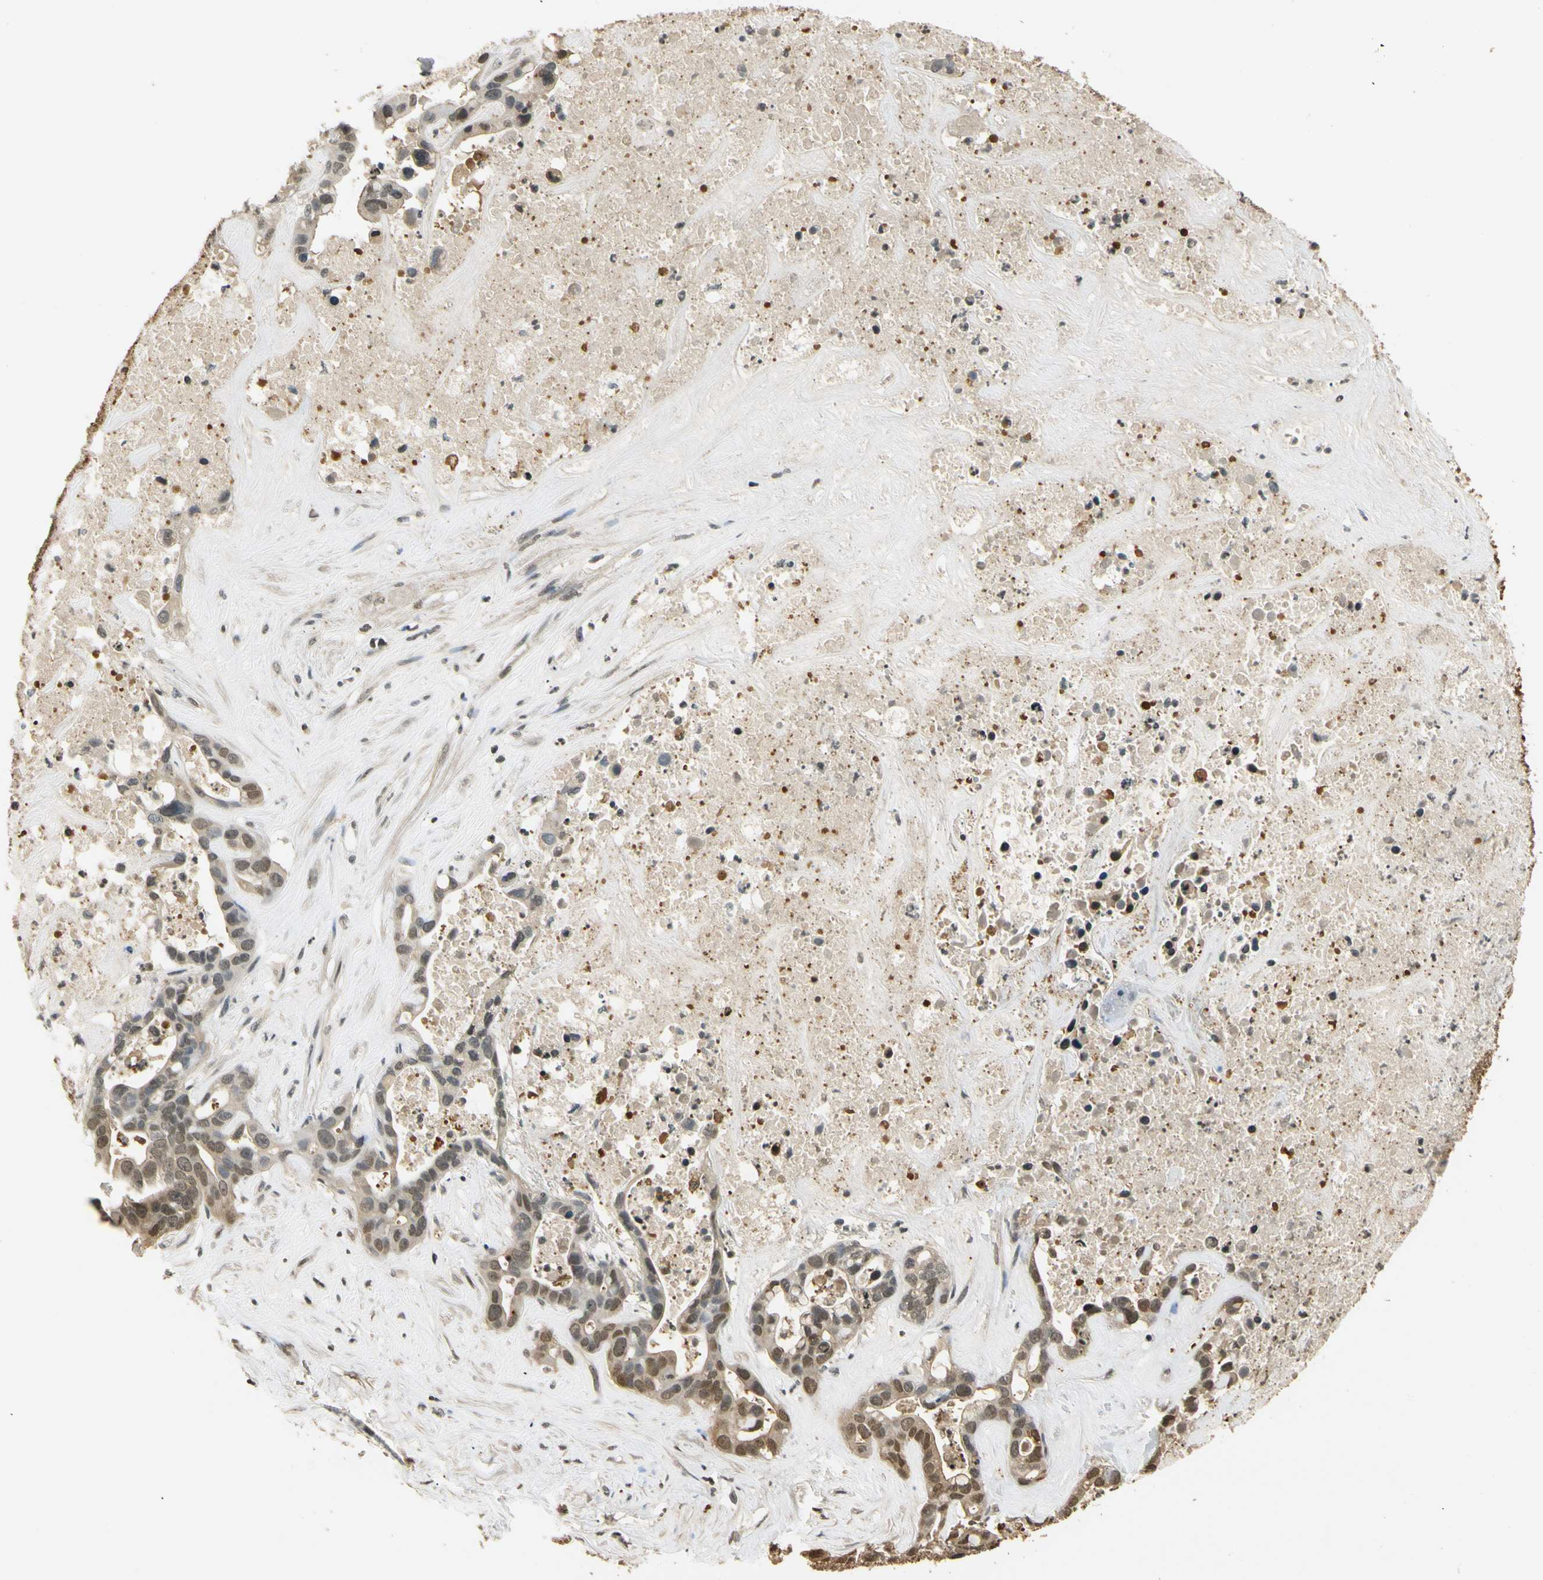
{"staining": {"intensity": "weak", "quantity": ">75%", "location": "cytoplasmic/membranous,nuclear"}, "tissue": "liver cancer", "cell_type": "Tumor cells", "image_type": "cancer", "snomed": [{"axis": "morphology", "description": "Cholangiocarcinoma"}, {"axis": "topography", "description": "Liver"}], "caption": "A photomicrograph of human liver cancer stained for a protein demonstrates weak cytoplasmic/membranous and nuclear brown staining in tumor cells.", "gene": "SOD1", "patient": {"sex": "female", "age": 65}}